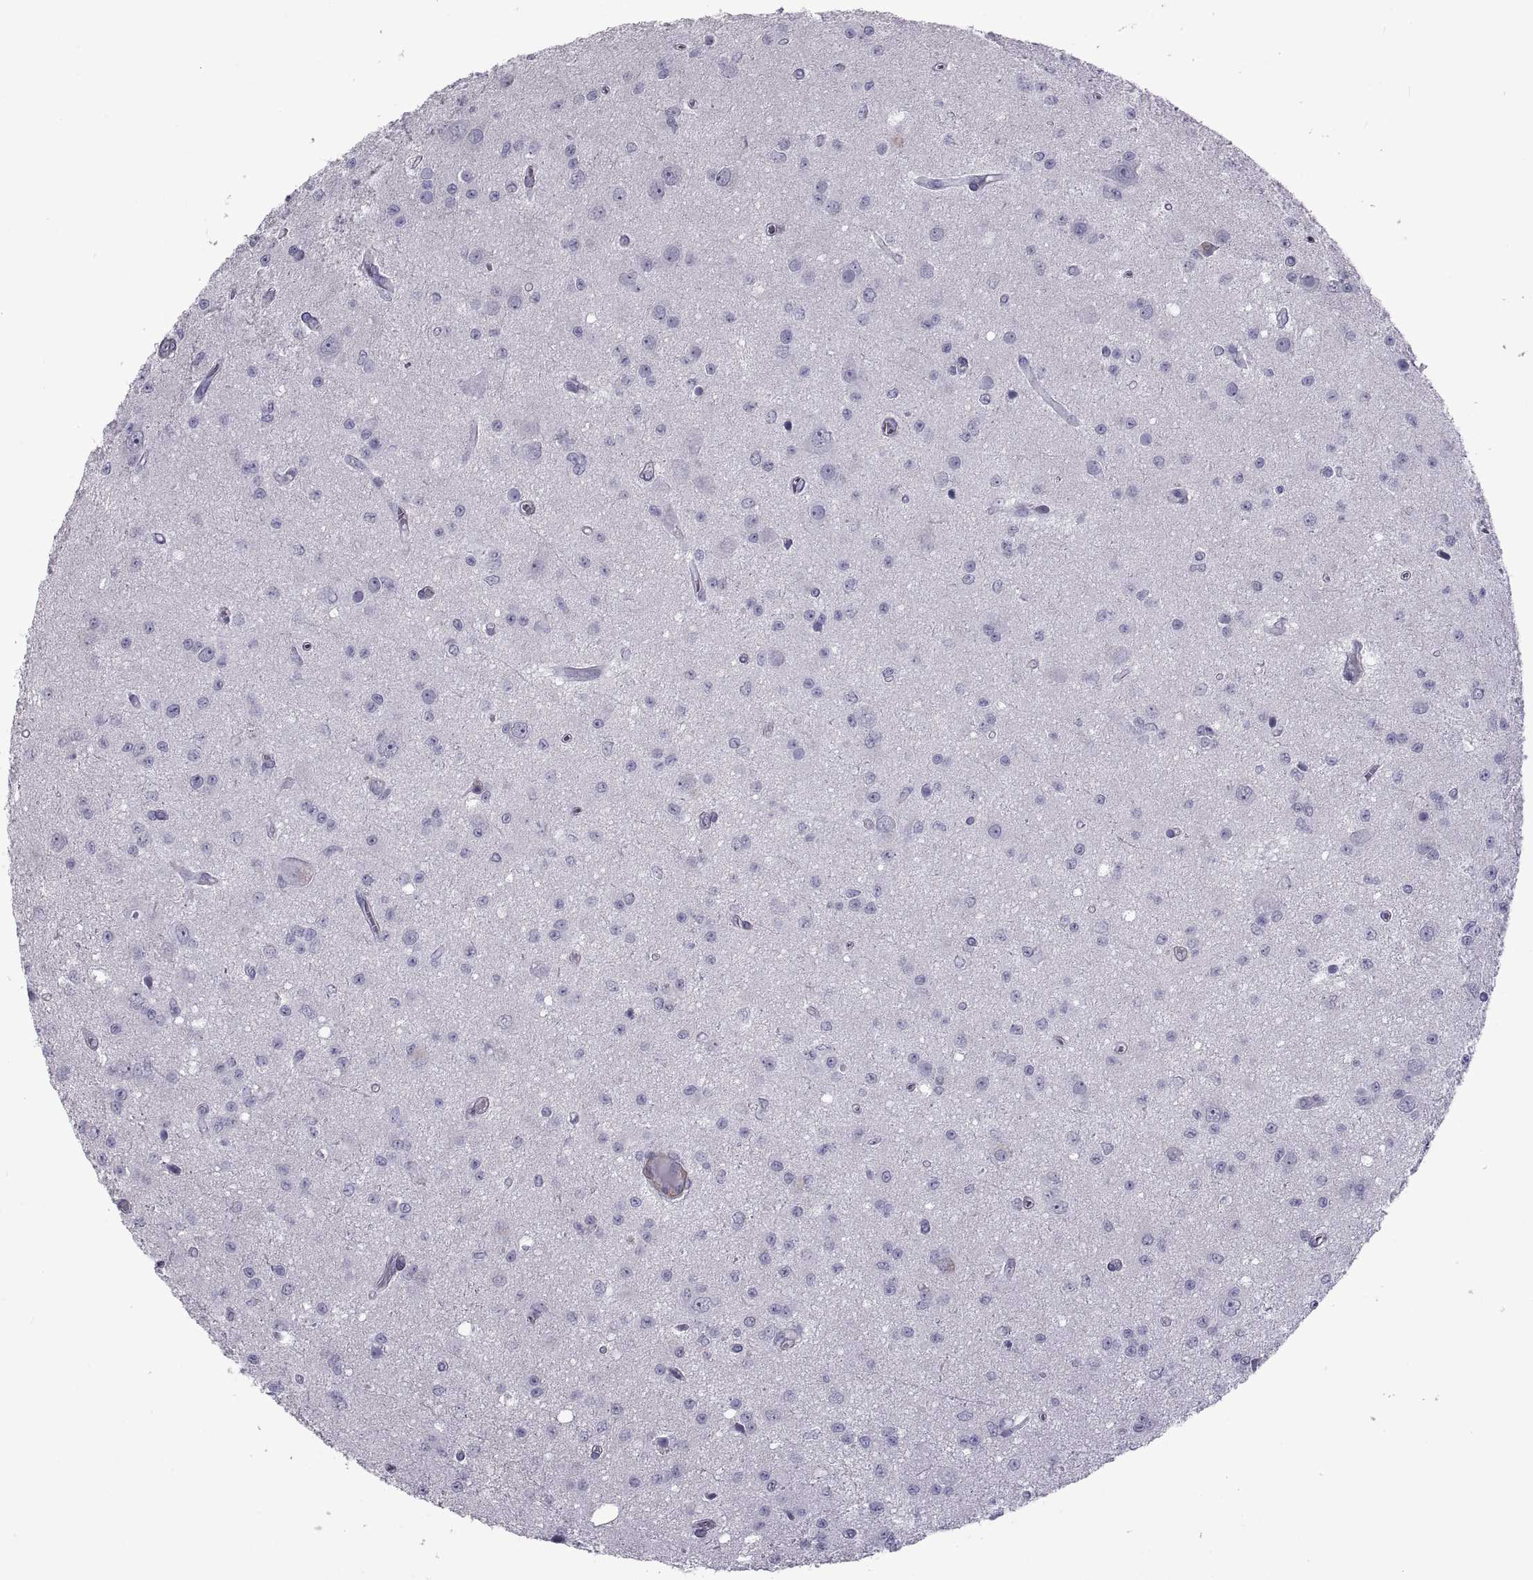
{"staining": {"intensity": "negative", "quantity": "none", "location": "none"}, "tissue": "glioma", "cell_type": "Tumor cells", "image_type": "cancer", "snomed": [{"axis": "morphology", "description": "Glioma, malignant, Low grade"}, {"axis": "topography", "description": "Brain"}], "caption": "This histopathology image is of malignant glioma (low-grade) stained with immunohistochemistry to label a protein in brown with the nuclei are counter-stained blue. There is no staining in tumor cells.", "gene": "MAGEB1", "patient": {"sex": "female", "age": 45}}